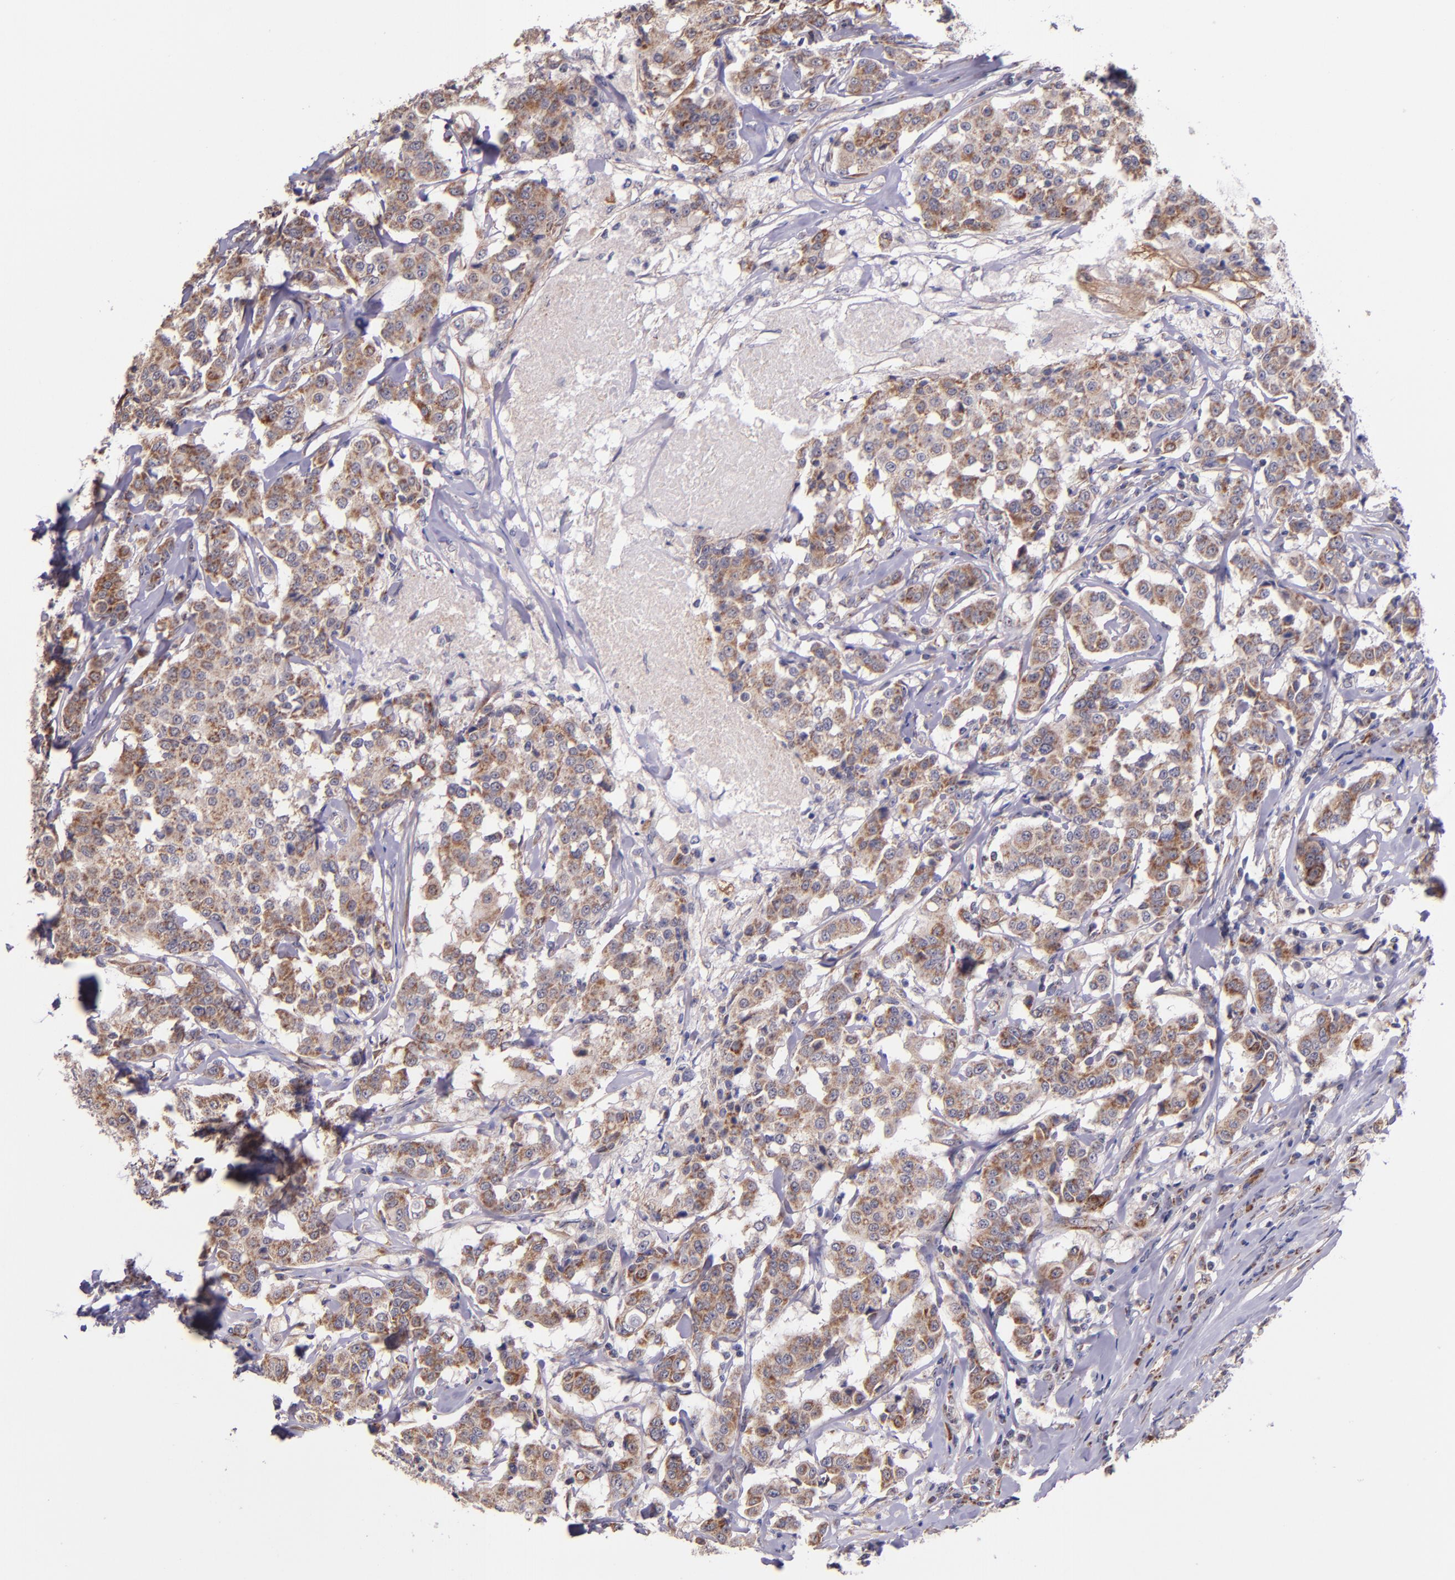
{"staining": {"intensity": "moderate", "quantity": ">75%", "location": "cytoplasmic/membranous"}, "tissue": "breast cancer", "cell_type": "Tumor cells", "image_type": "cancer", "snomed": [{"axis": "morphology", "description": "Duct carcinoma"}, {"axis": "topography", "description": "Breast"}], "caption": "Breast cancer tissue exhibits moderate cytoplasmic/membranous staining in about >75% of tumor cells", "gene": "SHC1", "patient": {"sex": "female", "age": 27}}